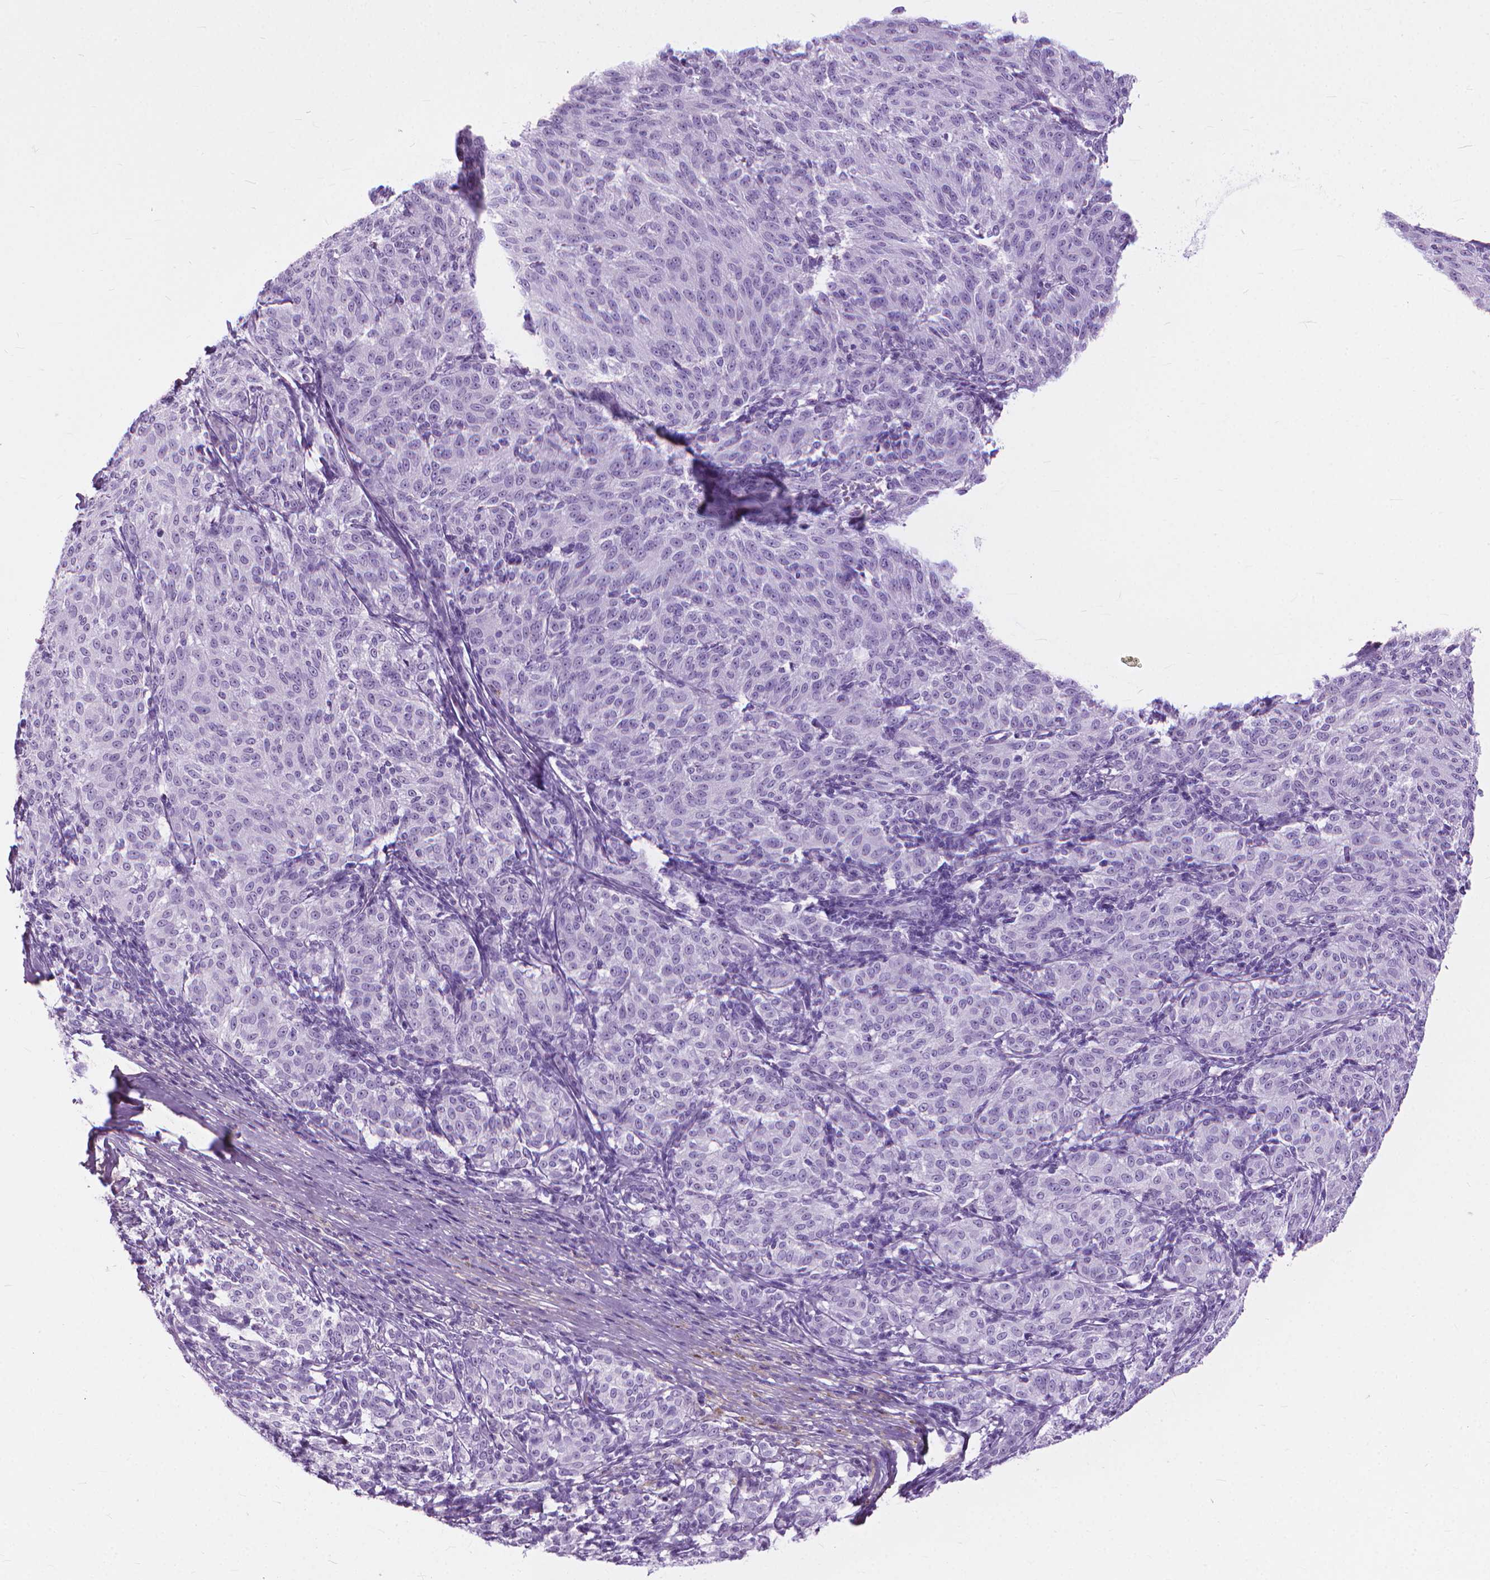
{"staining": {"intensity": "negative", "quantity": "none", "location": "none"}, "tissue": "melanoma", "cell_type": "Tumor cells", "image_type": "cancer", "snomed": [{"axis": "morphology", "description": "Malignant melanoma, NOS"}, {"axis": "topography", "description": "Skin"}], "caption": "Human melanoma stained for a protein using IHC shows no positivity in tumor cells.", "gene": "HTR2B", "patient": {"sex": "female", "age": 72}}